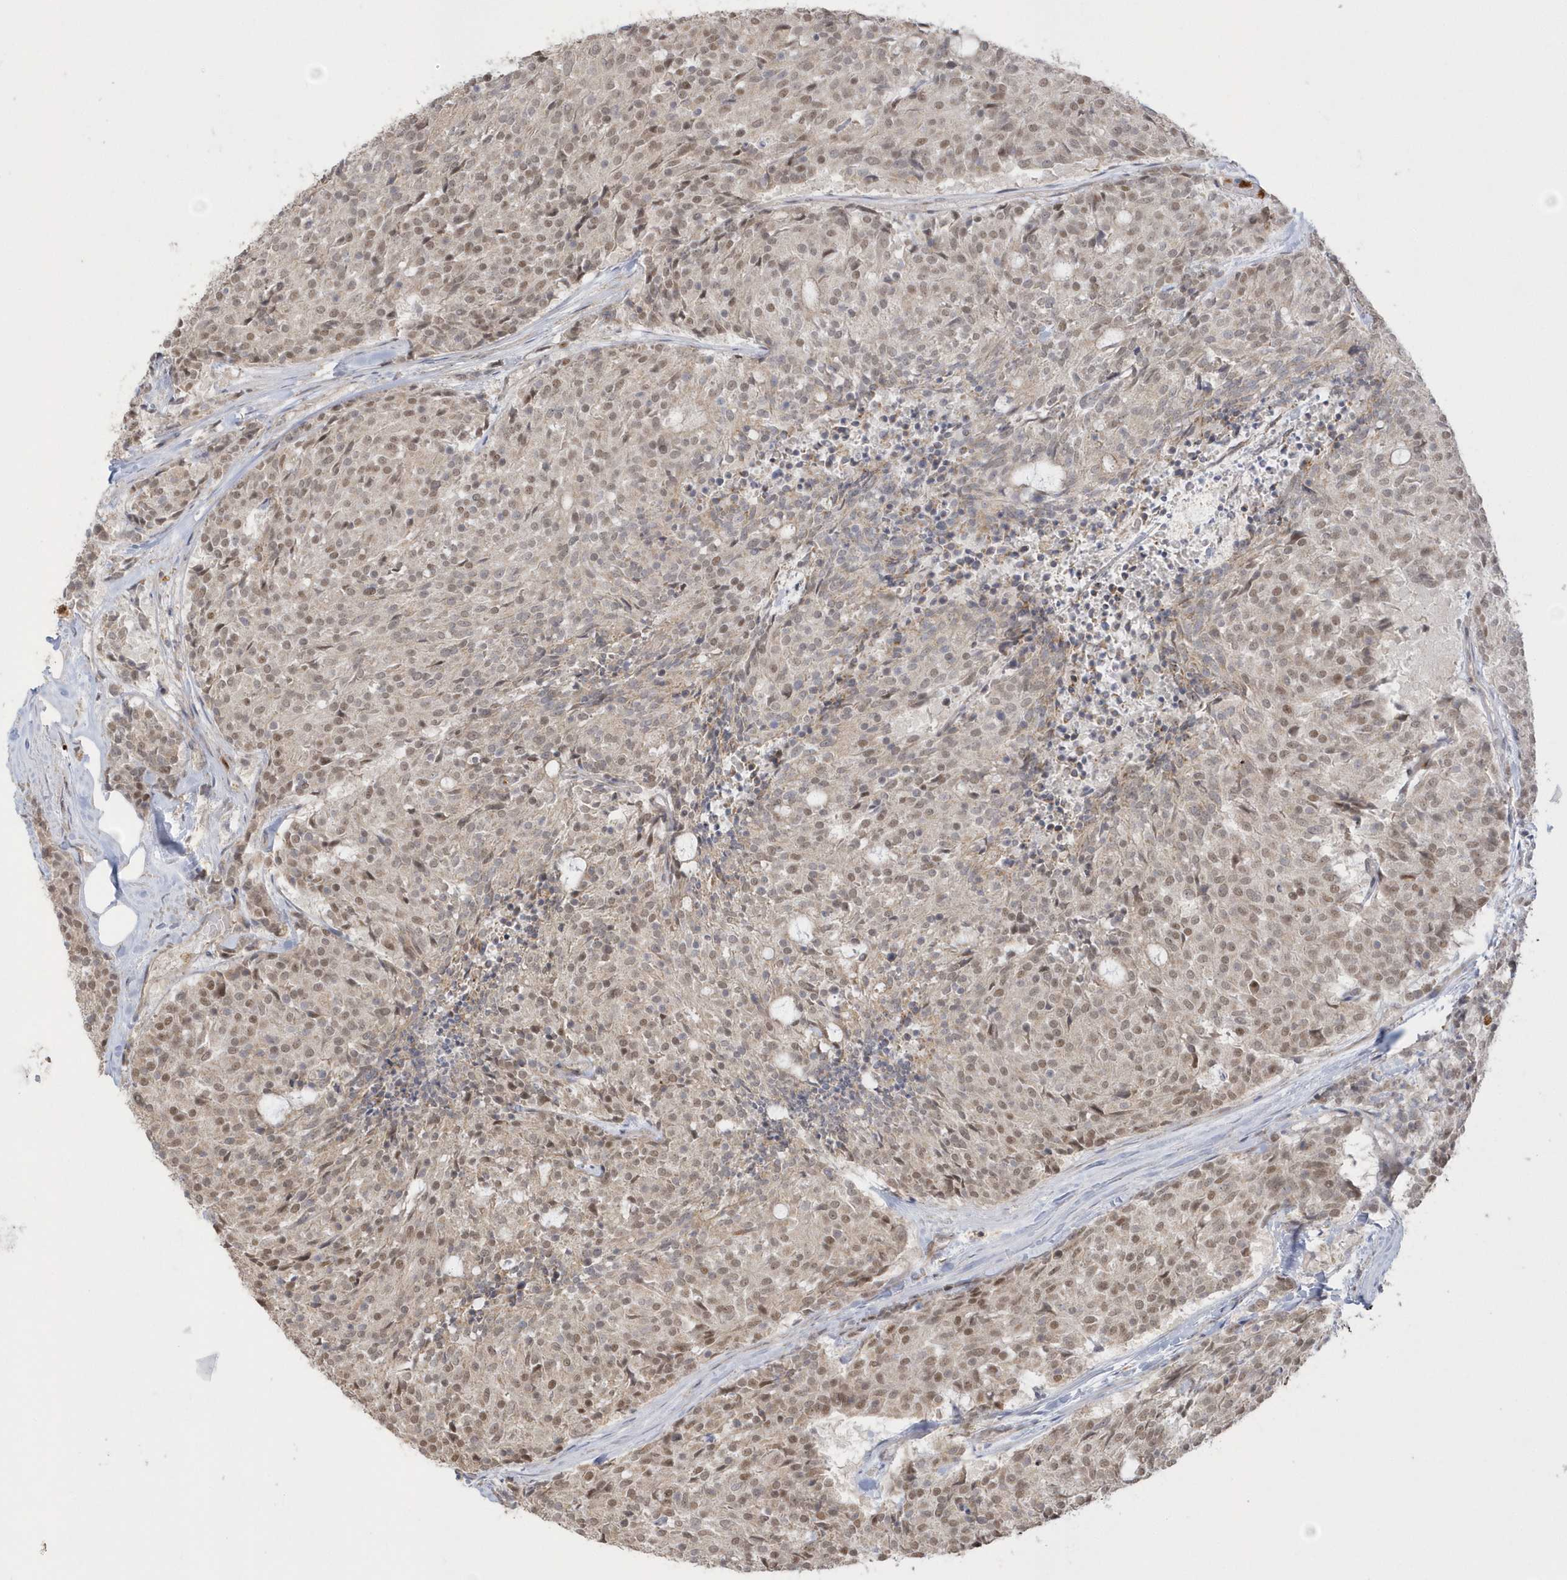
{"staining": {"intensity": "weak", "quantity": ">75%", "location": "cytoplasmic/membranous,nuclear"}, "tissue": "carcinoid", "cell_type": "Tumor cells", "image_type": "cancer", "snomed": [{"axis": "morphology", "description": "Carcinoid, malignant, NOS"}, {"axis": "topography", "description": "Pancreas"}], "caption": "The image displays immunohistochemical staining of carcinoid. There is weak cytoplasmic/membranous and nuclear expression is present in approximately >75% of tumor cells.", "gene": "NAF1", "patient": {"sex": "female", "age": 54}}